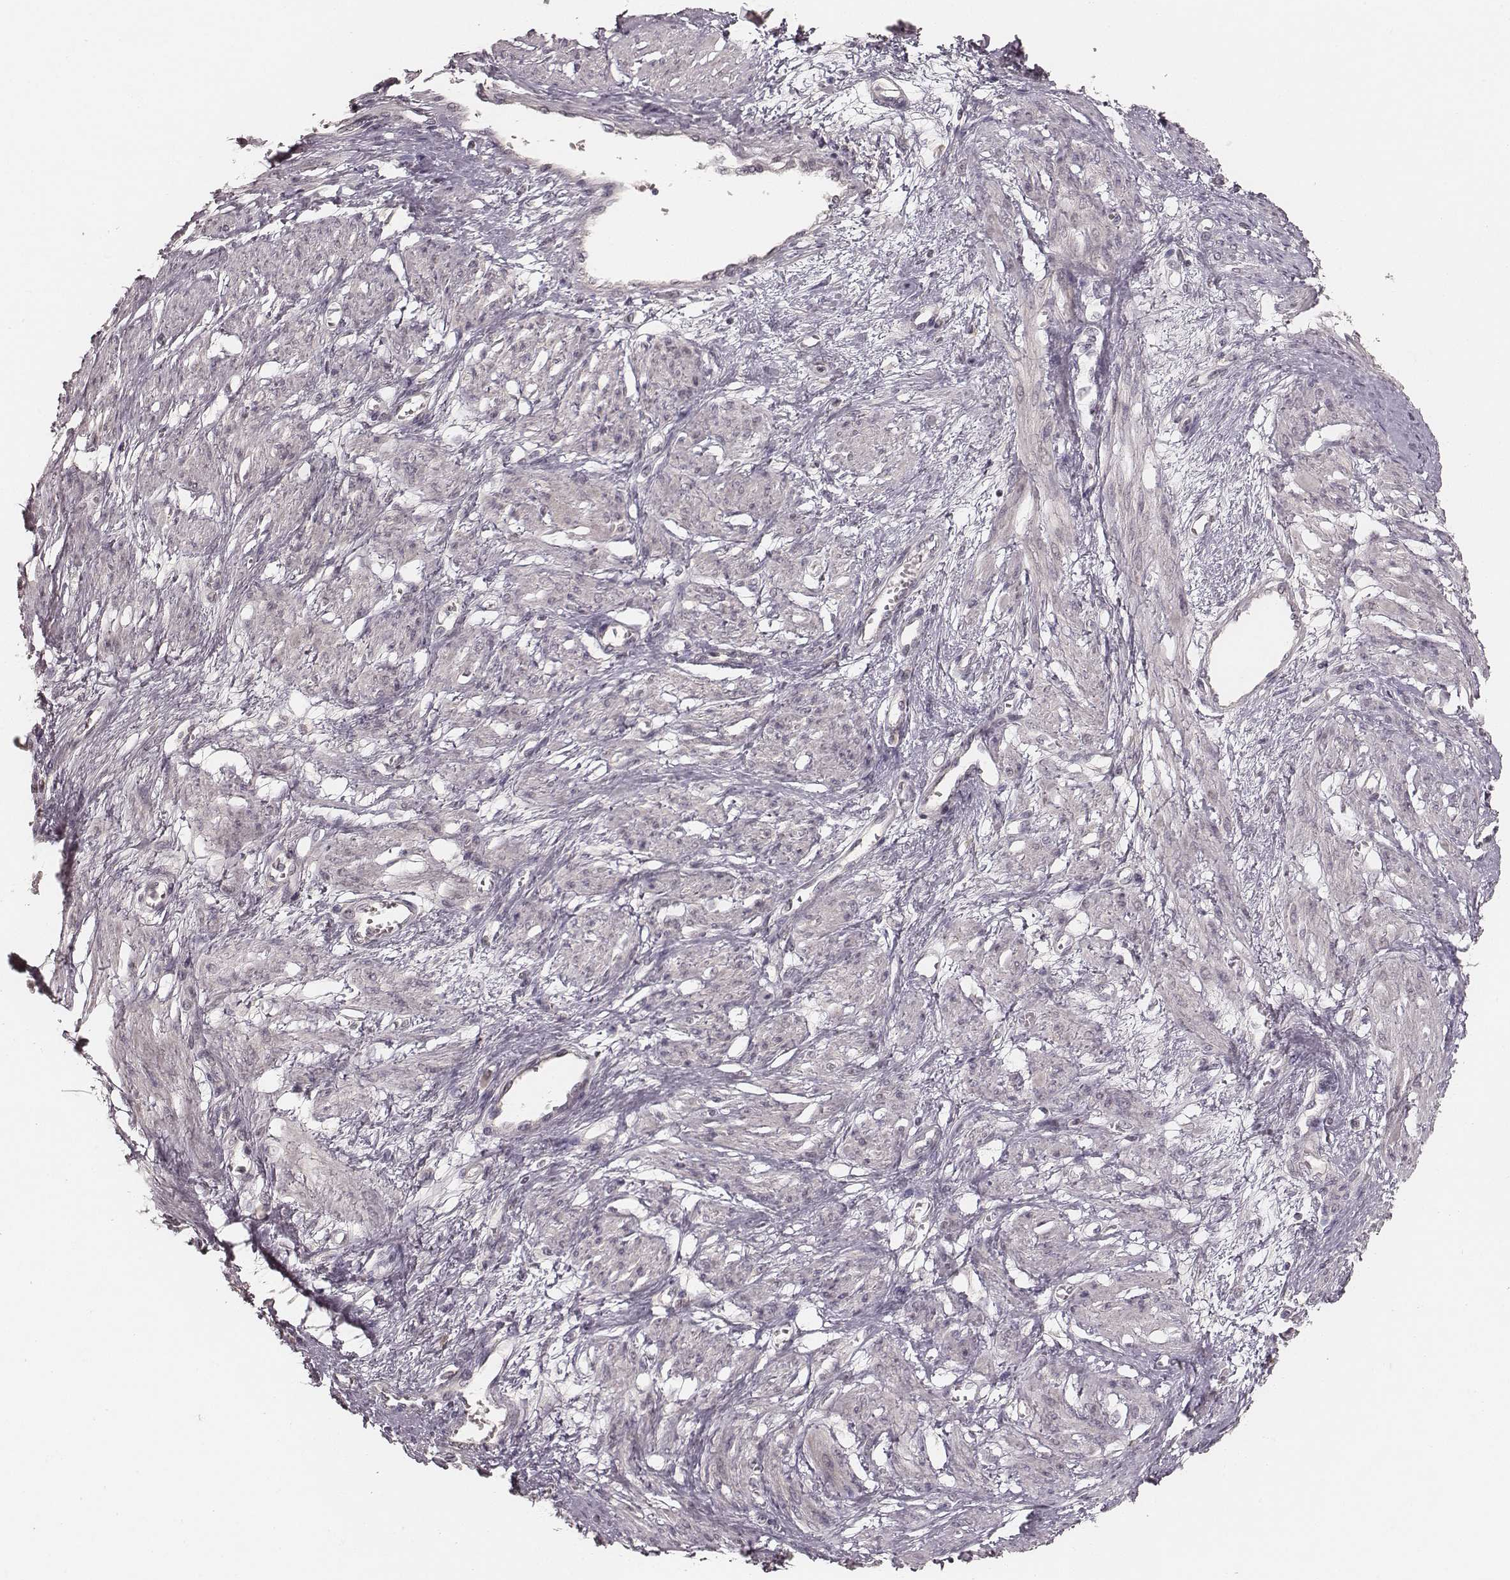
{"staining": {"intensity": "negative", "quantity": "none", "location": "none"}, "tissue": "smooth muscle", "cell_type": "Smooth muscle cells", "image_type": "normal", "snomed": [{"axis": "morphology", "description": "Normal tissue, NOS"}, {"axis": "topography", "description": "Smooth muscle"}, {"axis": "topography", "description": "Uterus"}], "caption": "Immunohistochemistry micrograph of benign smooth muscle stained for a protein (brown), which exhibits no expression in smooth muscle cells.", "gene": "LY6K", "patient": {"sex": "female", "age": 39}}